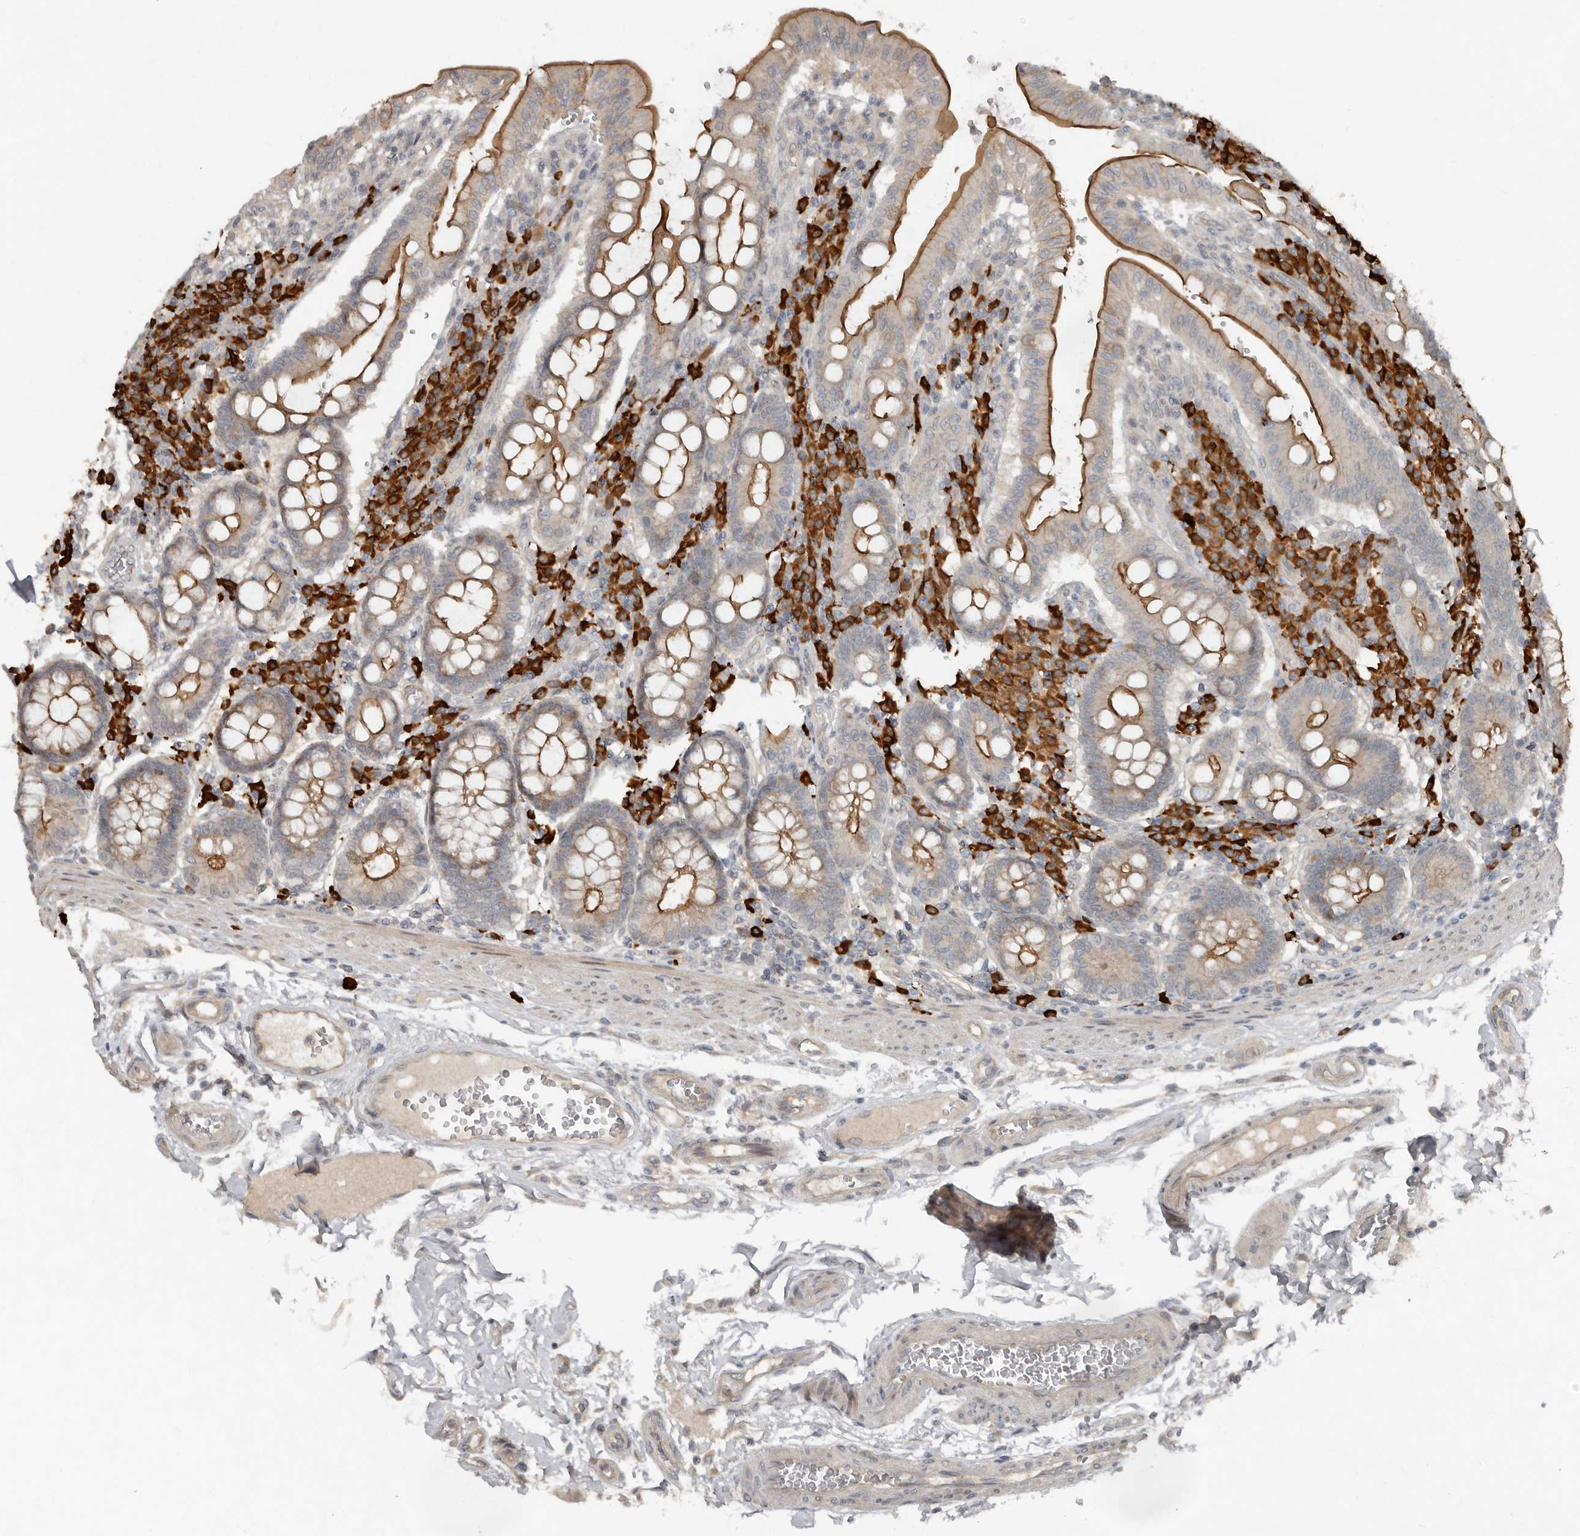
{"staining": {"intensity": "moderate", "quantity": "25%-75%", "location": "cytoplasmic/membranous"}, "tissue": "duodenum", "cell_type": "Glandular cells", "image_type": "normal", "snomed": [{"axis": "morphology", "description": "Normal tissue, NOS"}, {"axis": "morphology", "description": "Adenocarcinoma, NOS"}, {"axis": "topography", "description": "Pancreas"}, {"axis": "topography", "description": "Duodenum"}], "caption": "Normal duodenum shows moderate cytoplasmic/membranous staining in about 25%-75% of glandular cells (Brightfield microscopy of DAB IHC at high magnification)..", "gene": "TEAD3", "patient": {"sex": "male", "age": 50}}